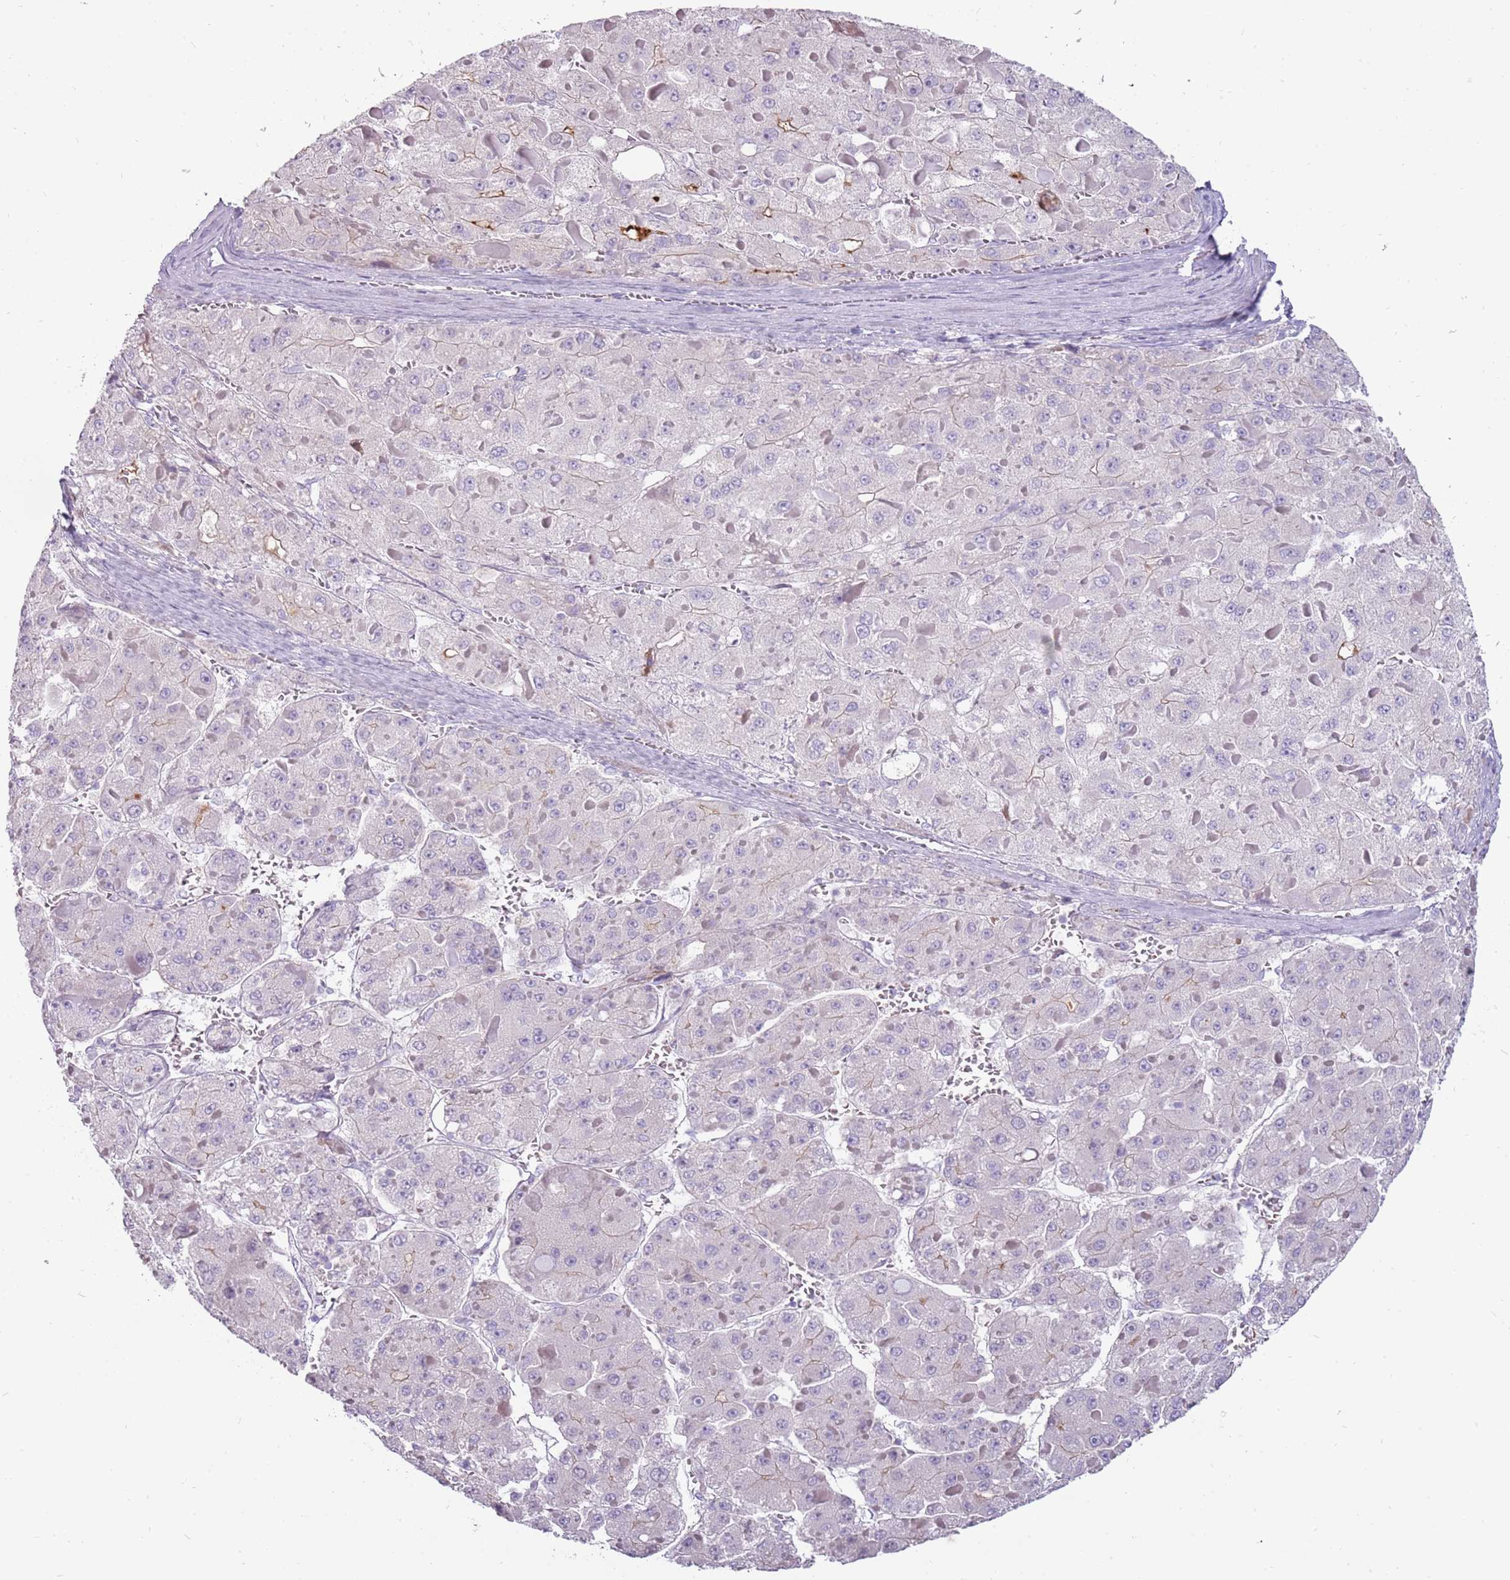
{"staining": {"intensity": "negative", "quantity": "none", "location": "none"}, "tissue": "liver cancer", "cell_type": "Tumor cells", "image_type": "cancer", "snomed": [{"axis": "morphology", "description": "Carcinoma, Hepatocellular, NOS"}, {"axis": "topography", "description": "Liver"}], "caption": "This is an immunohistochemistry (IHC) image of hepatocellular carcinoma (liver). There is no expression in tumor cells.", "gene": "MCUB", "patient": {"sex": "female", "age": 73}}